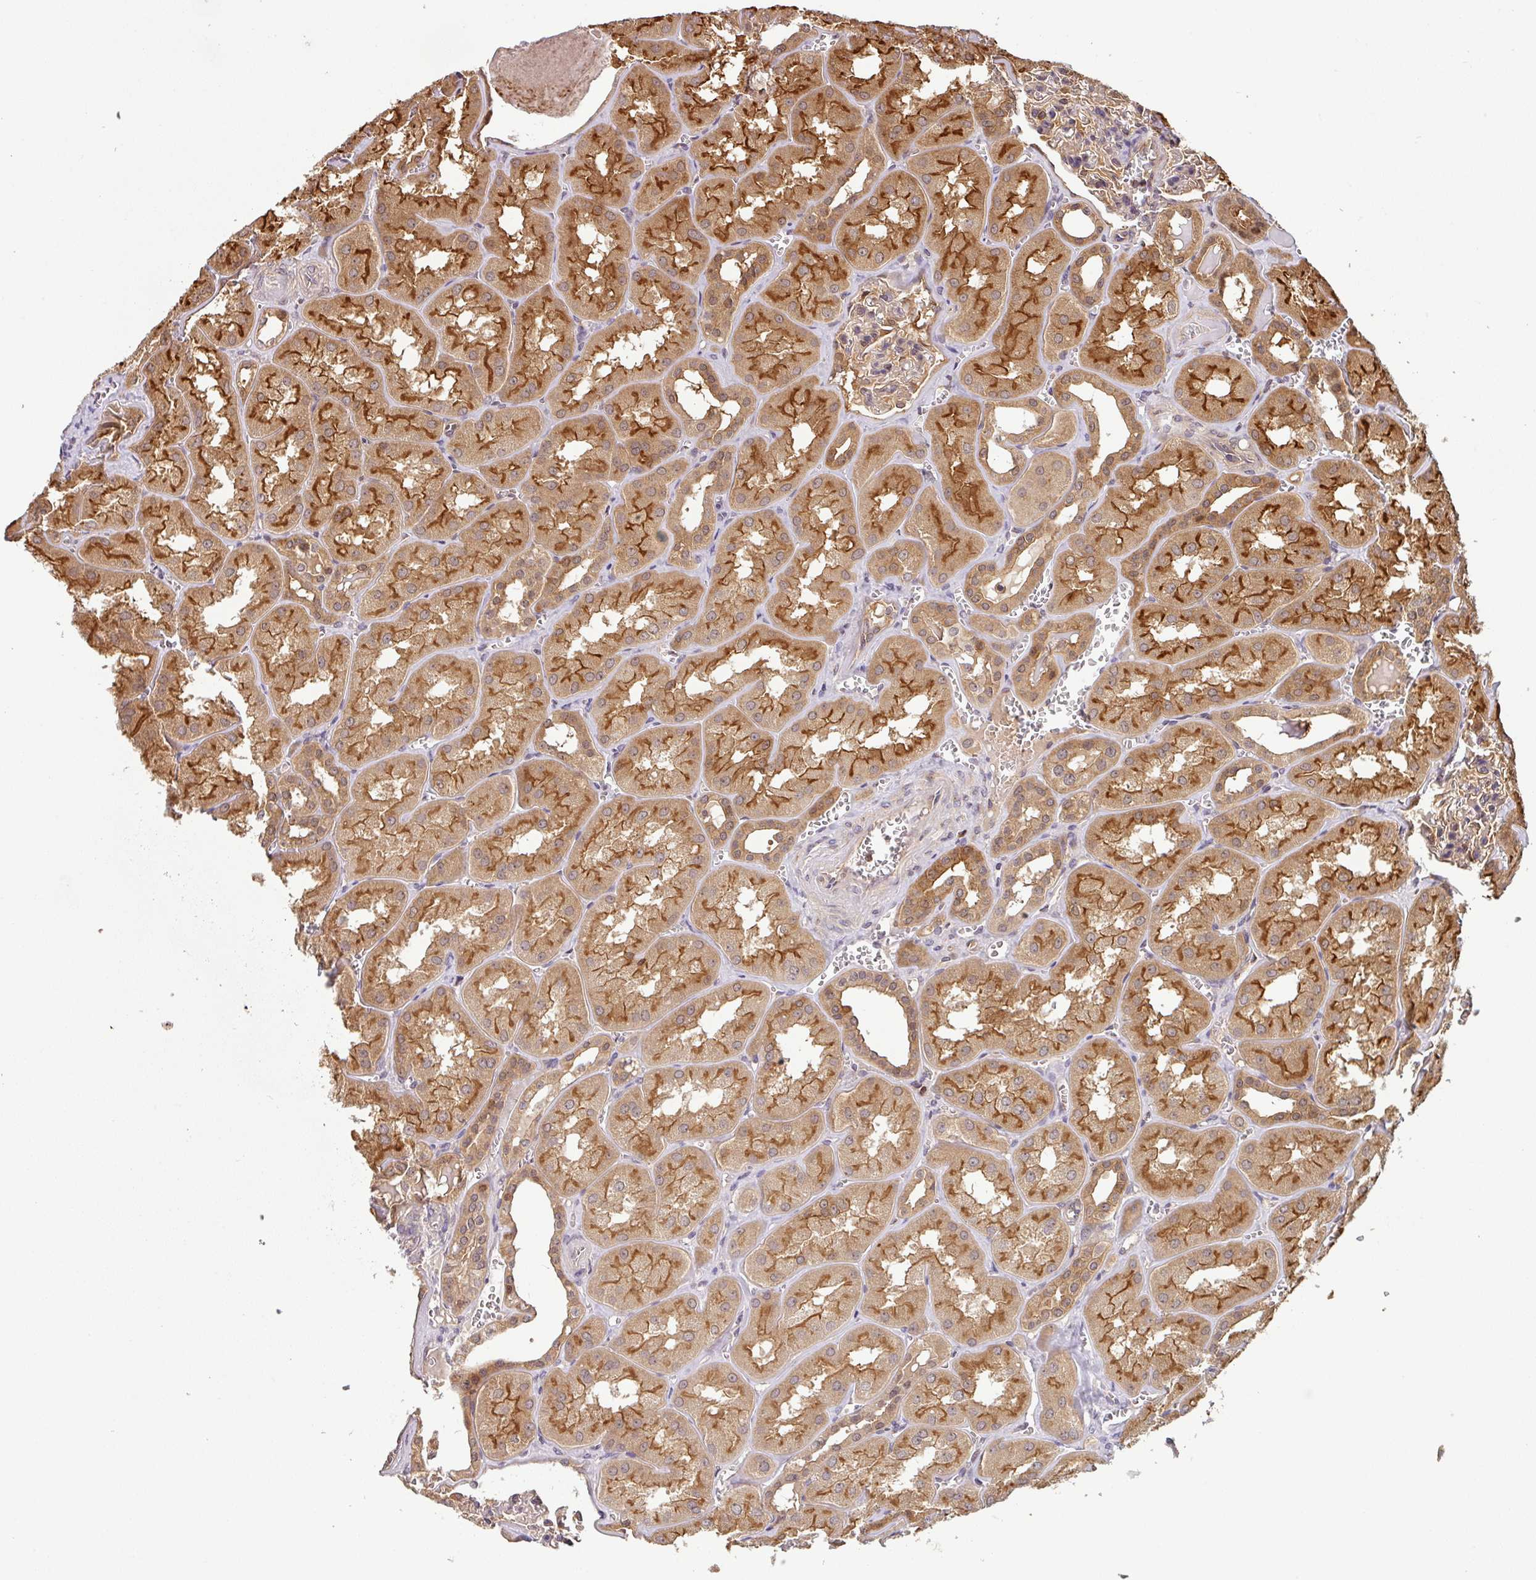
{"staining": {"intensity": "moderate", "quantity": "<25%", "location": "cytoplasmic/membranous"}, "tissue": "kidney", "cell_type": "Cells in glomeruli", "image_type": "normal", "snomed": [{"axis": "morphology", "description": "Normal tissue, NOS"}, {"axis": "topography", "description": "Kidney"}], "caption": "A brown stain highlights moderate cytoplasmic/membranous expression of a protein in cells in glomeruli of normal human kidney. The protein is stained brown, and the nuclei are stained in blue (DAB IHC with brightfield microscopy, high magnification).", "gene": "SHB", "patient": {"sex": "male", "age": 61}}